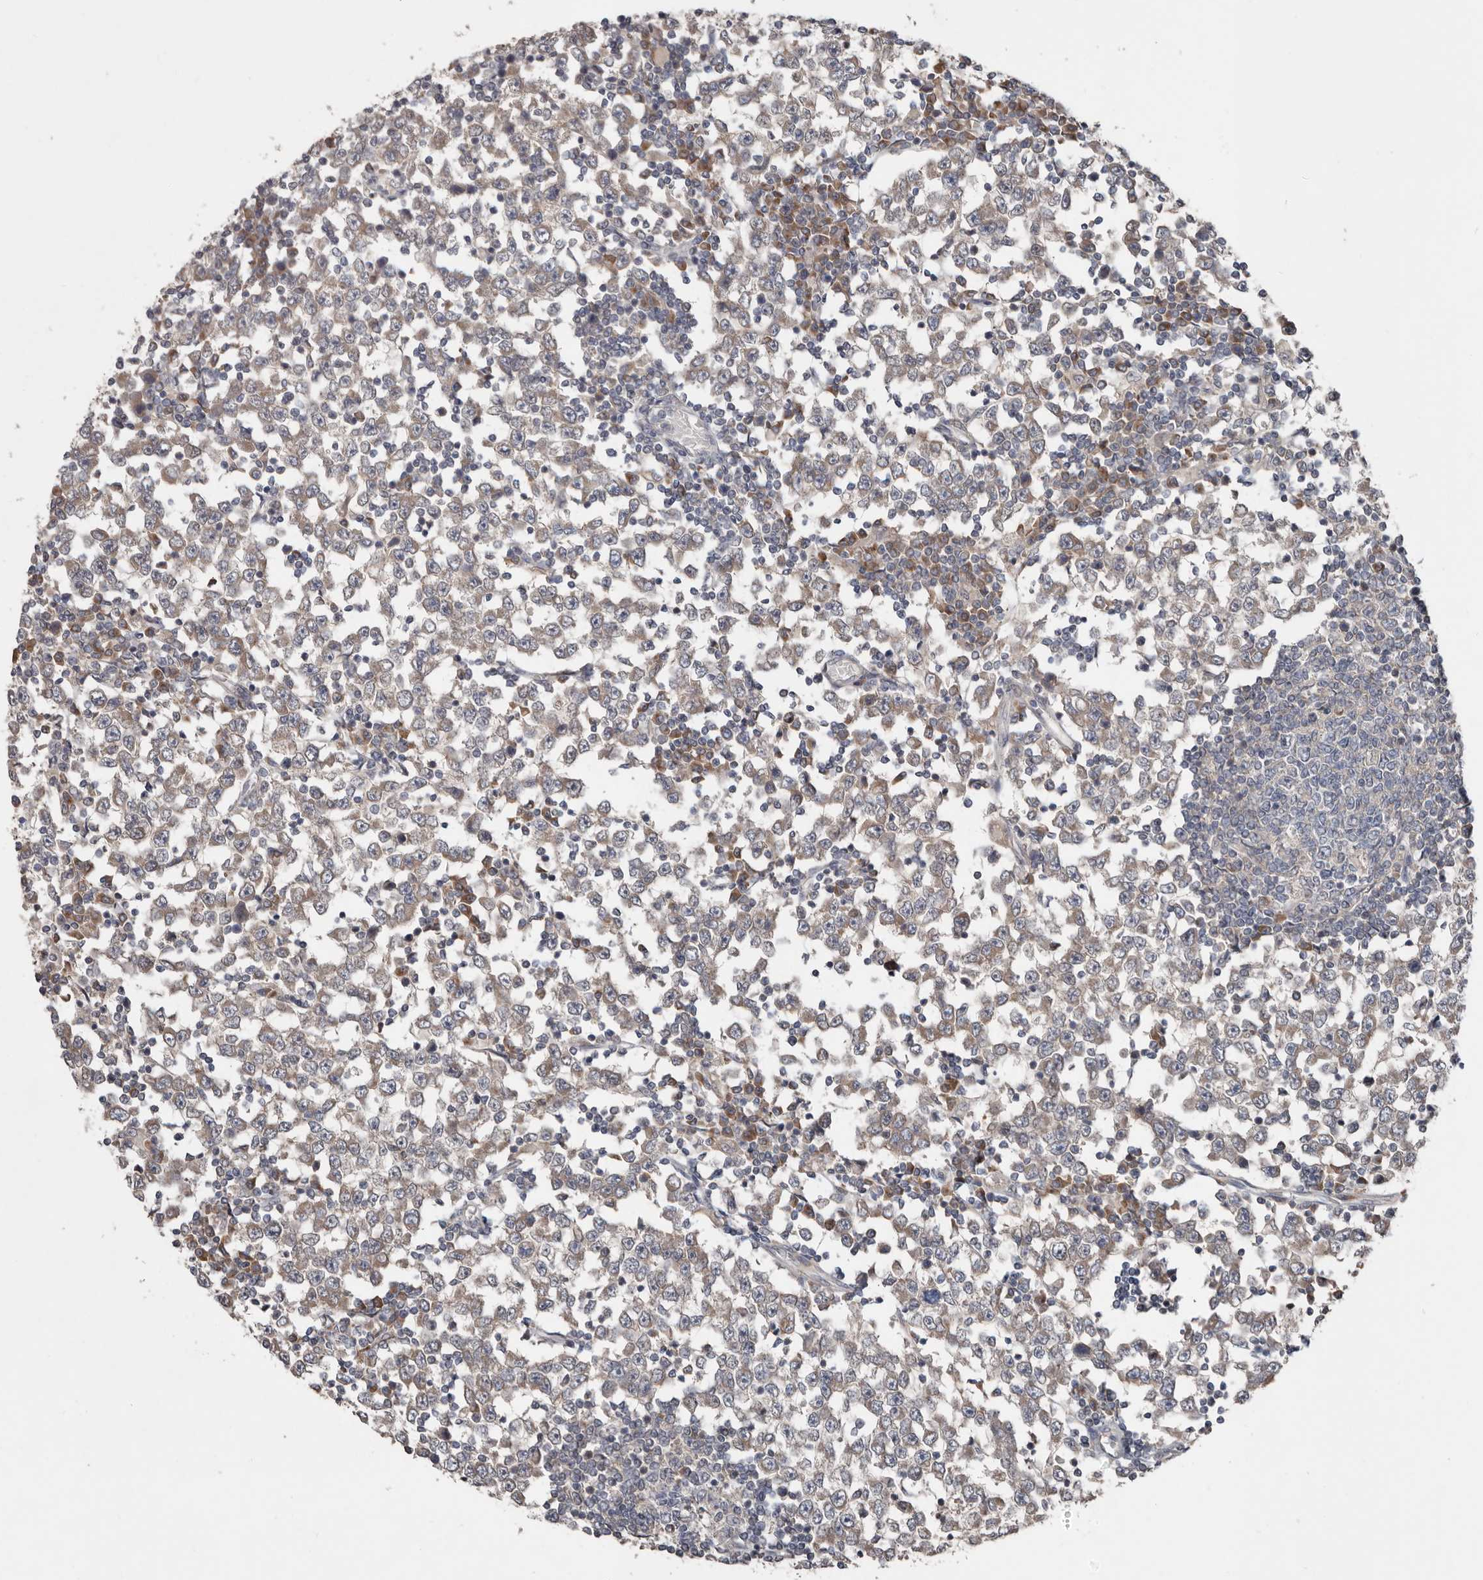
{"staining": {"intensity": "weak", "quantity": "25%-75%", "location": "cytoplasmic/membranous"}, "tissue": "testis cancer", "cell_type": "Tumor cells", "image_type": "cancer", "snomed": [{"axis": "morphology", "description": "Seminoma, NOS"}, {"axis": "topography", "description": "Testis"}], "caption": "Weak cytoplasmic/membranous positivity is seen in about 25%-75% of tumor cells in testis cancer (seminoma).", "gene": "CHML", "patient": {"sex": "male", "age": 65}}